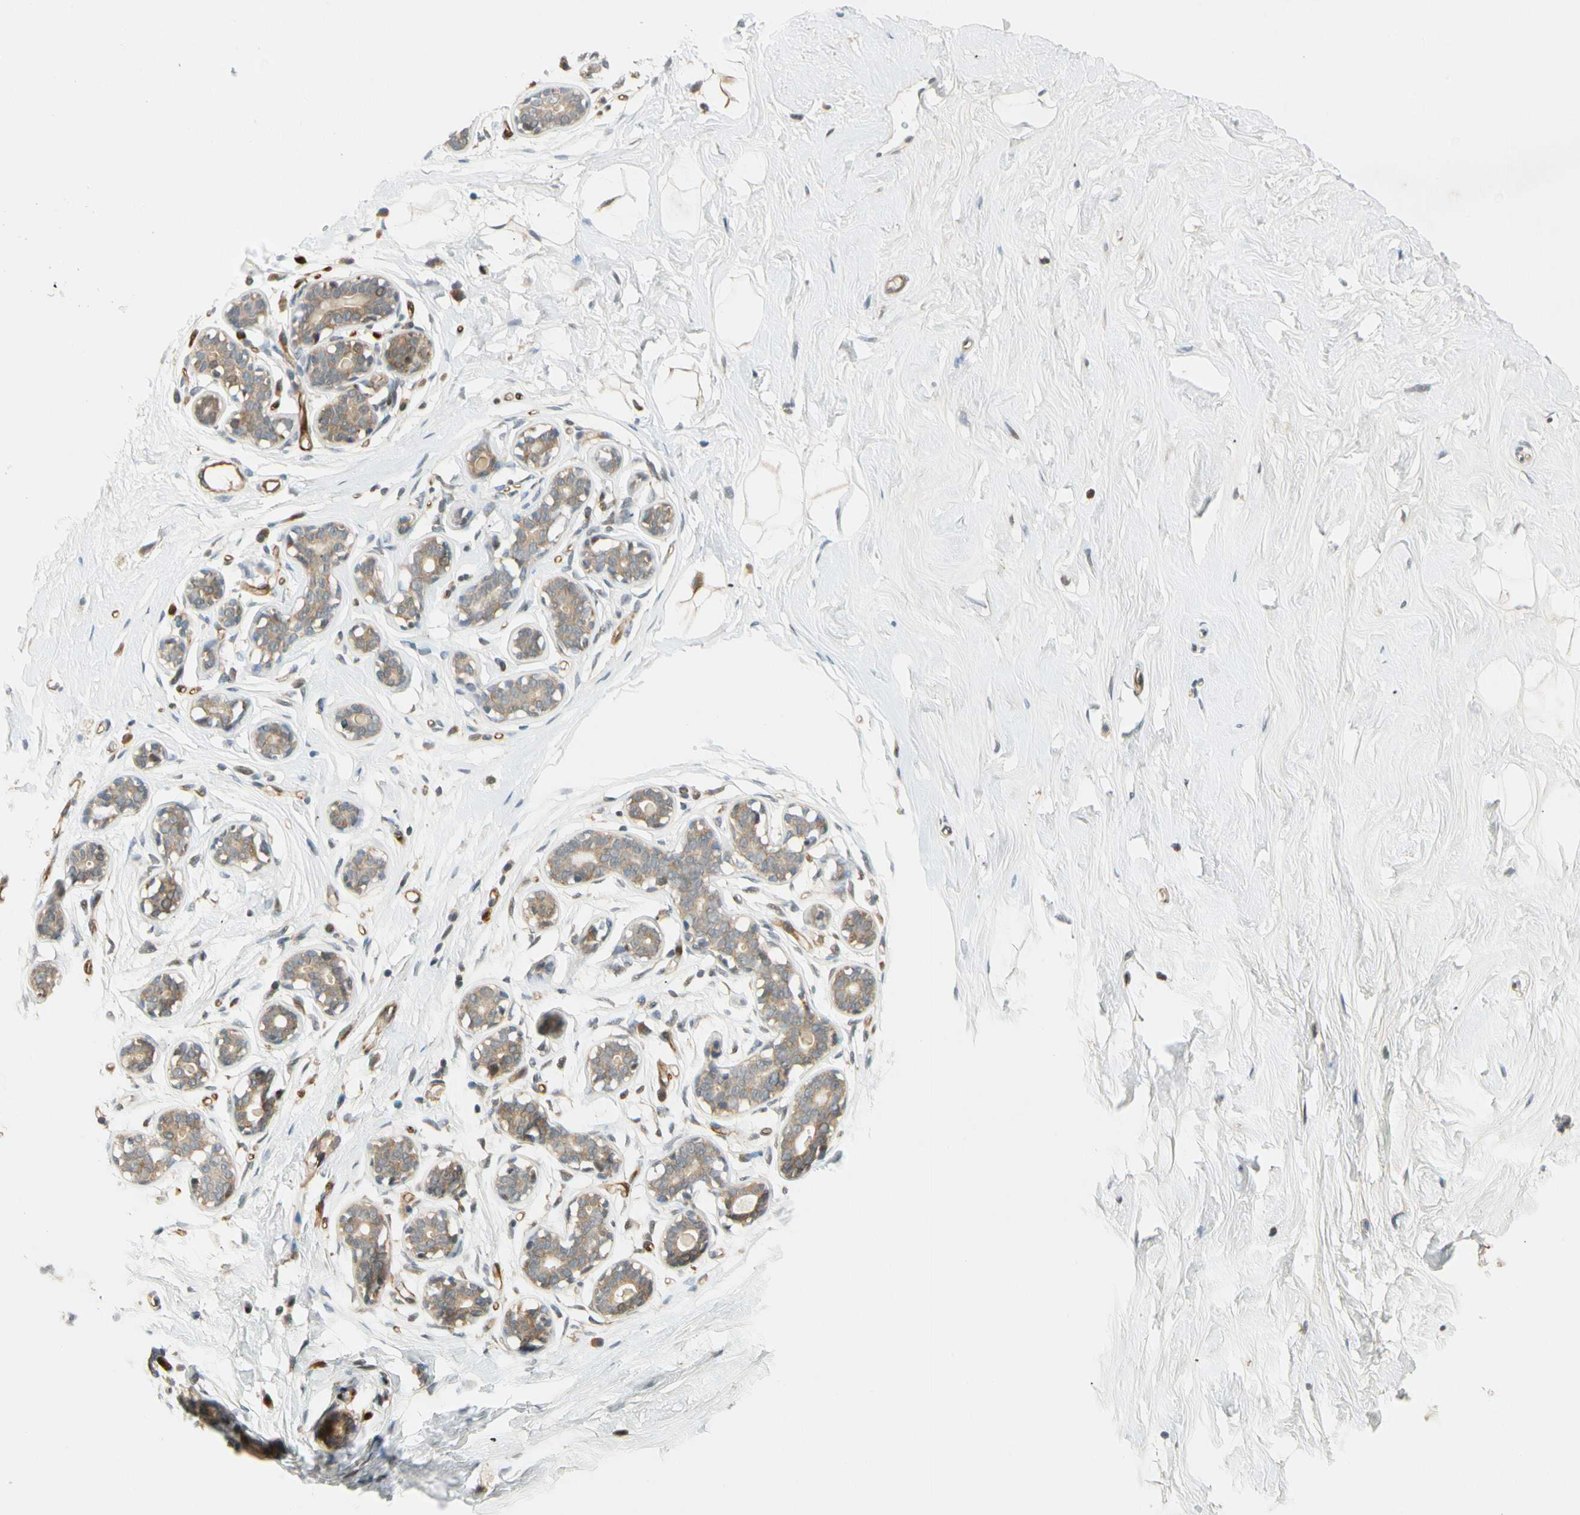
{"staining": {"intensity": "moderate", "quantity": "<25%", "location": "cytoplasmic/membranous"}, "tissue": "breast", "cell_type": "Adipocytes", "image_type": "normal", "snomed": [{"axis": "morphology", "description": "Normal tissue, NOS"}, {"axis": "topography", "description": "Breast"}], "caption": "Human breast stained with a brown dye exhibits moderate cytoplasmic/membranous positive expression in approximately <25% of adipocytes.", "gene": "GATD1", "patient": {"sex": "female", "age": 23}}